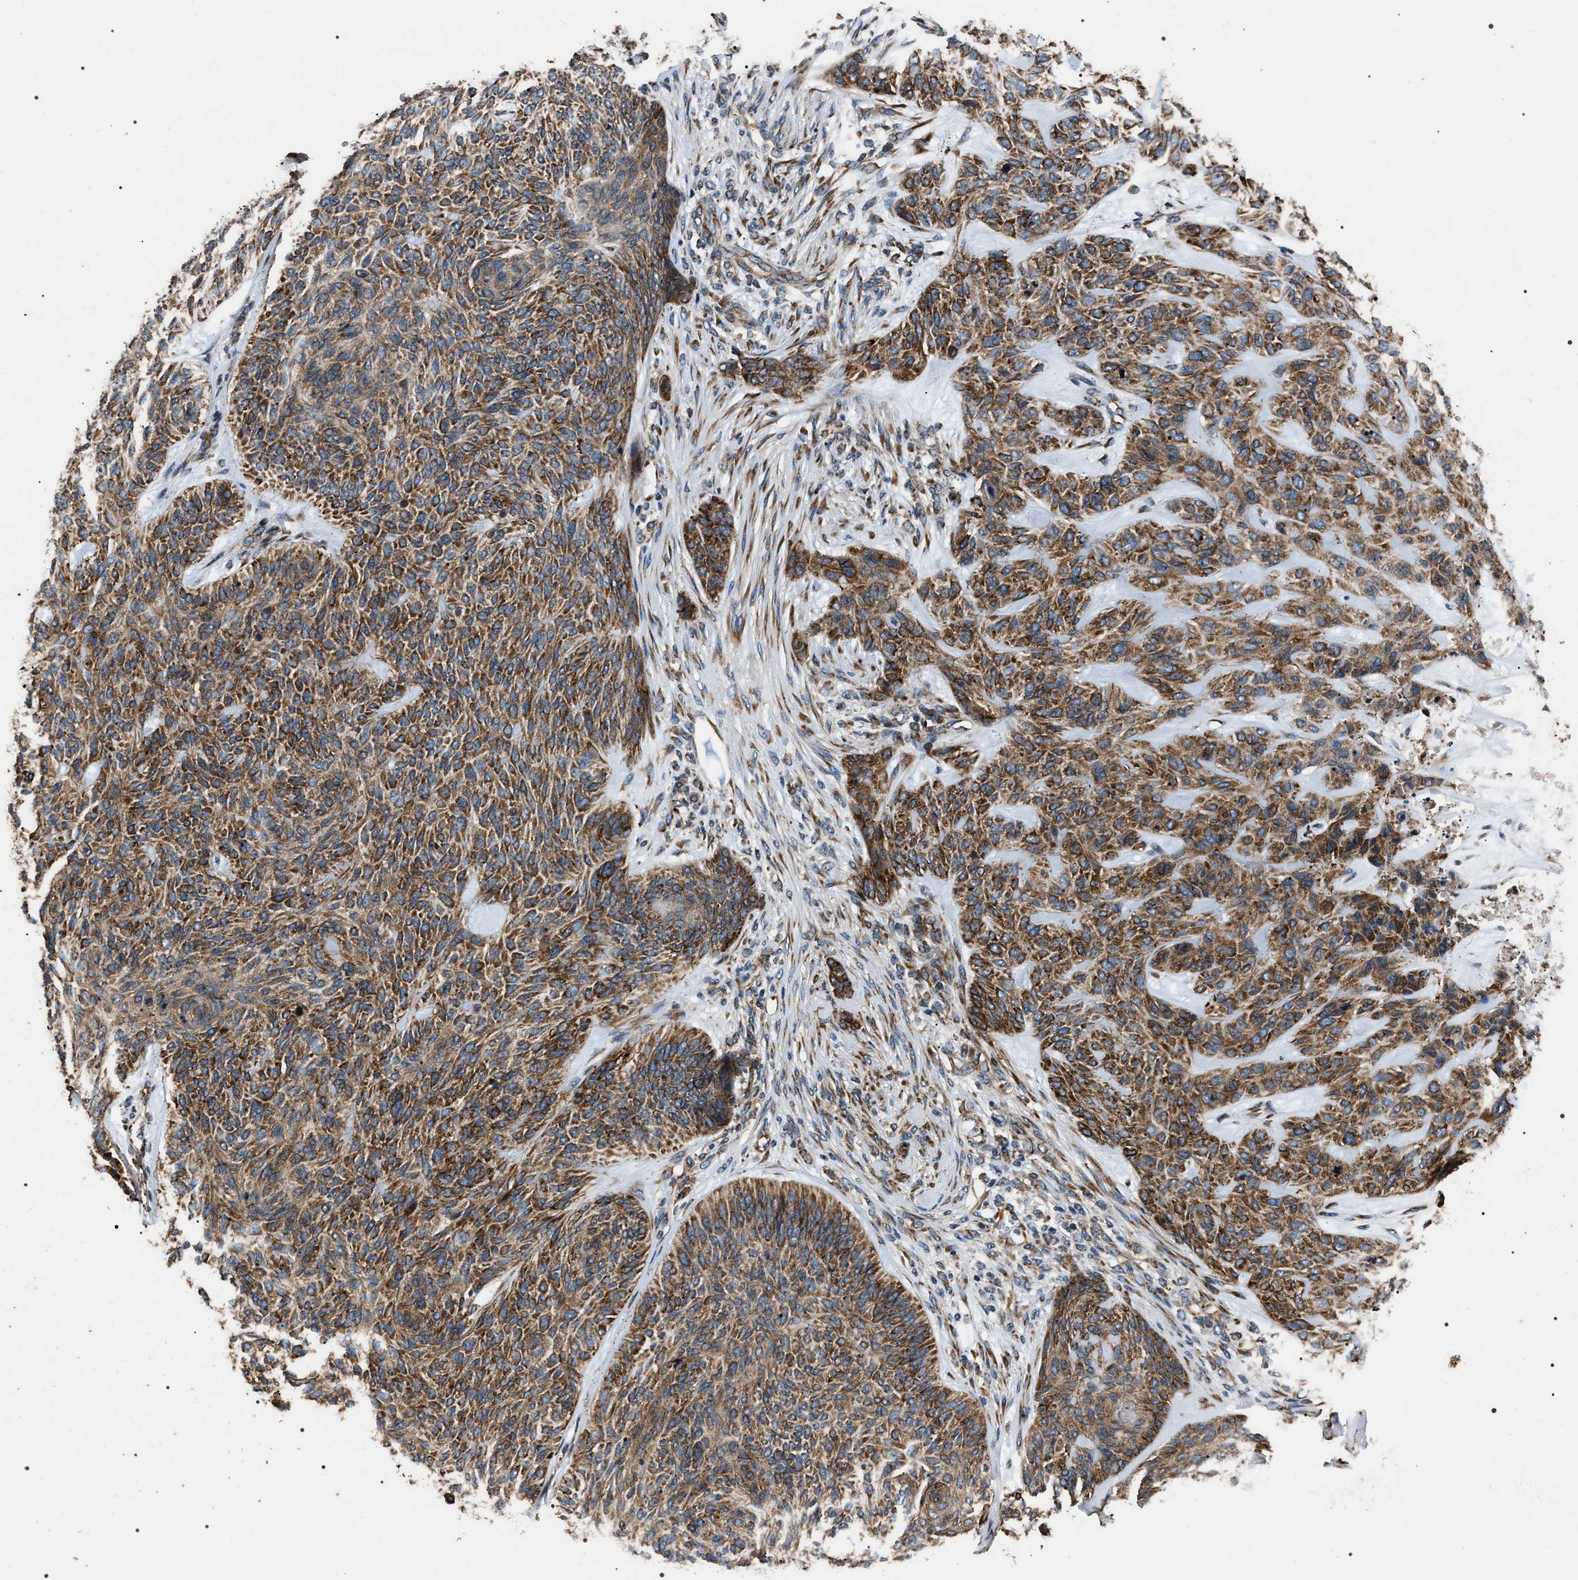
{"staining": {"intensity": "strong", "quantity": ">75%", "location": "cytoplasmic/membranous"}, "tissue": "skin cancer", "cell_type": "Tumor cells", "image_type": "cancer", "snomed": [{"axis": "morphology", "description": "Basal cell carcinoma"}, {"axis": "topography", "description": "Skin"}], "caption": "Immunohistochemistry of human skin cancer reveals high levels of strong cytoplasmic/membranous expression in approximately >75% of tumor cells.", "gene": "KTN1", "patient": {"sex": "male", "age": 55}}